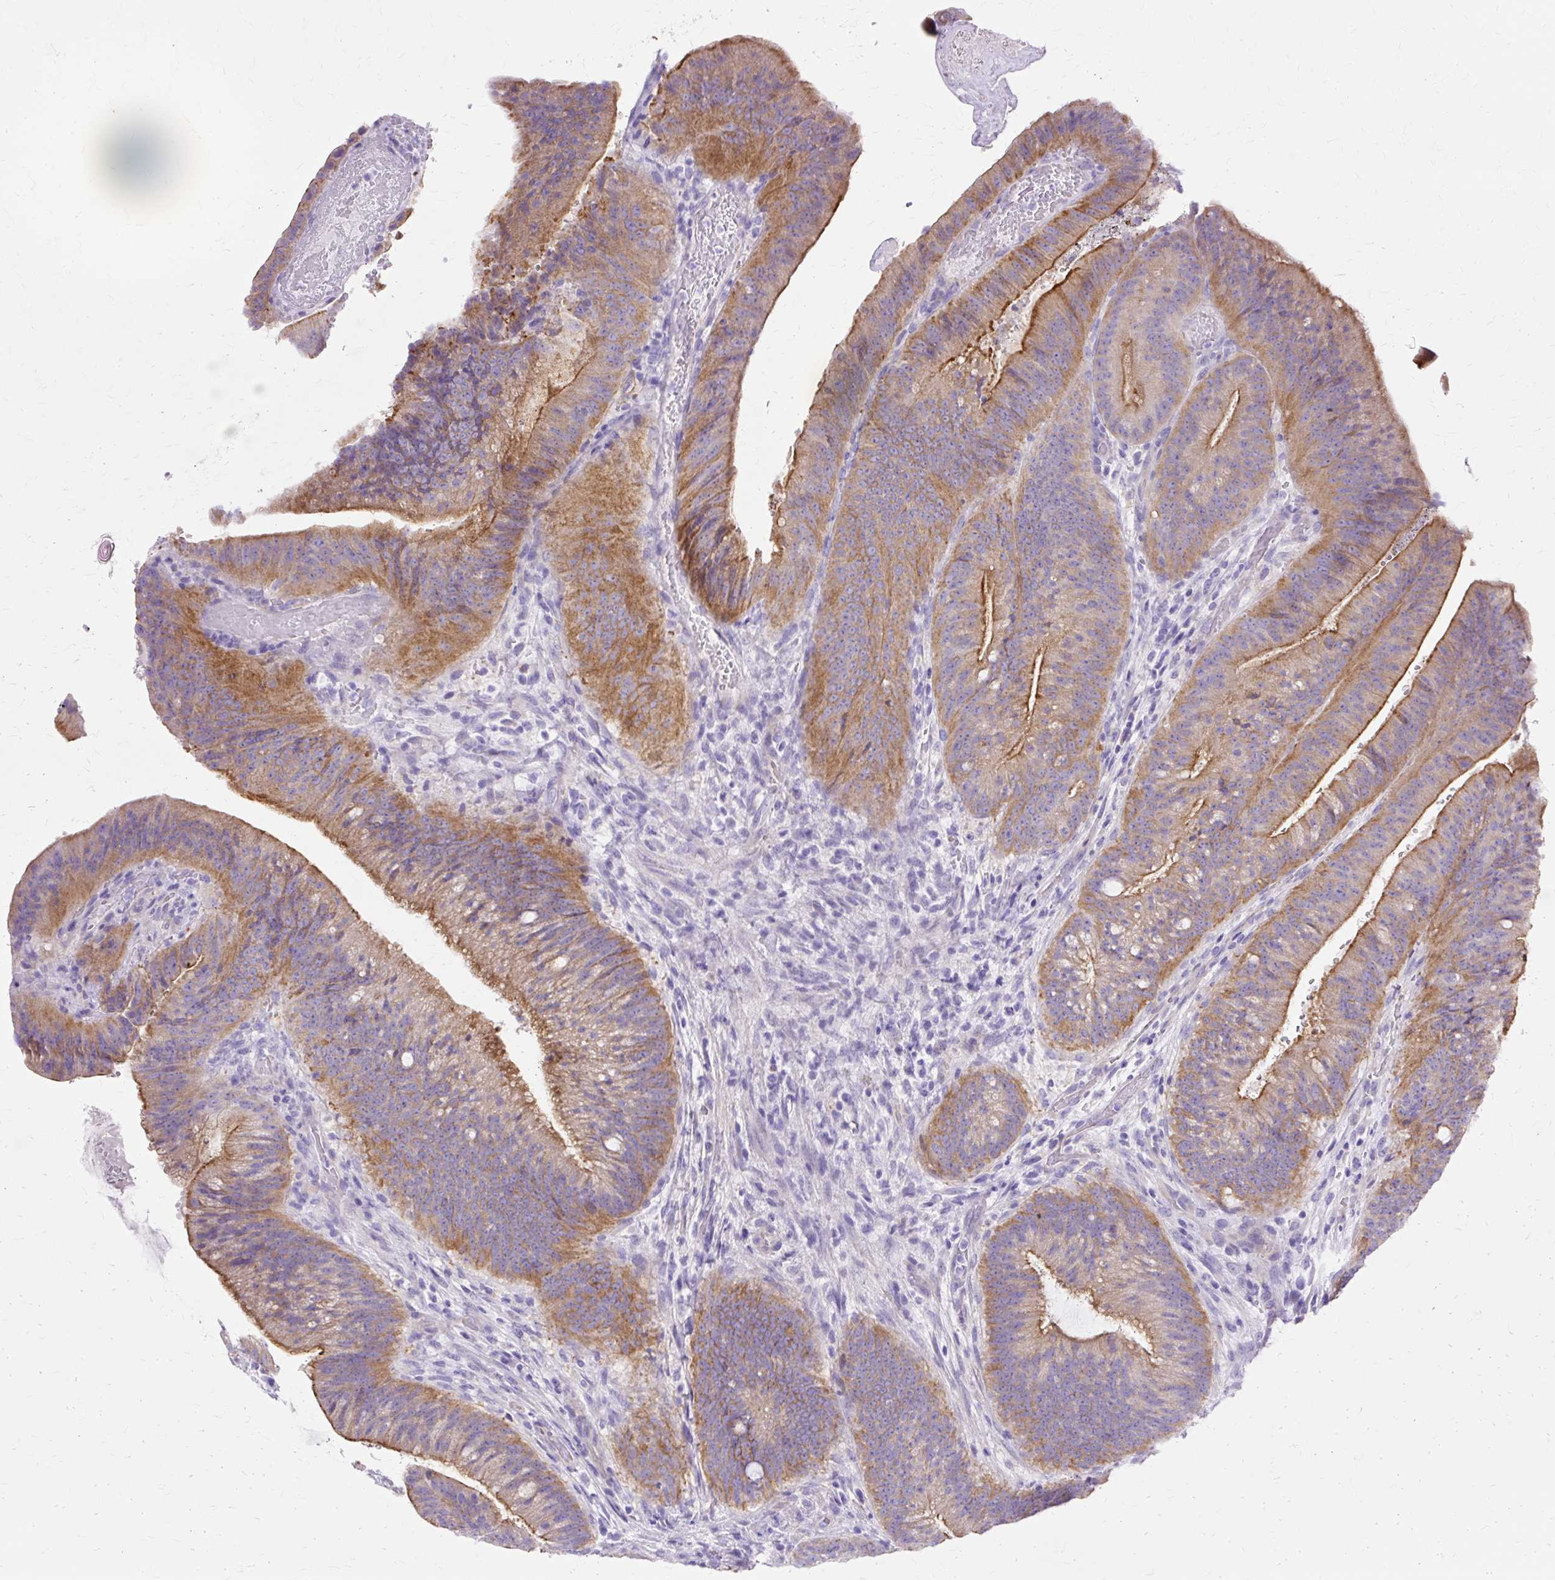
{"staining": {"intensity": "moderate", "quantity": ">75%", "location": "cytoplasmic/membranous"}, "tissue": "colorectal cancer", "cell_type": "Tumor cells", "image_type": "cancer", "snomed": [{"axis": "morphology", "description": "Adenocarcinoma, NOS"}, {"axis": "topography", "description": "Colon"}], "caption": "The immunohistochemical stain highlights moderate cytoplasmic/membranous positivity in tumor cells of colorectal cancer tissue.", "gene": "MYO6", "patient": {"sex": "female", "age": 43}}